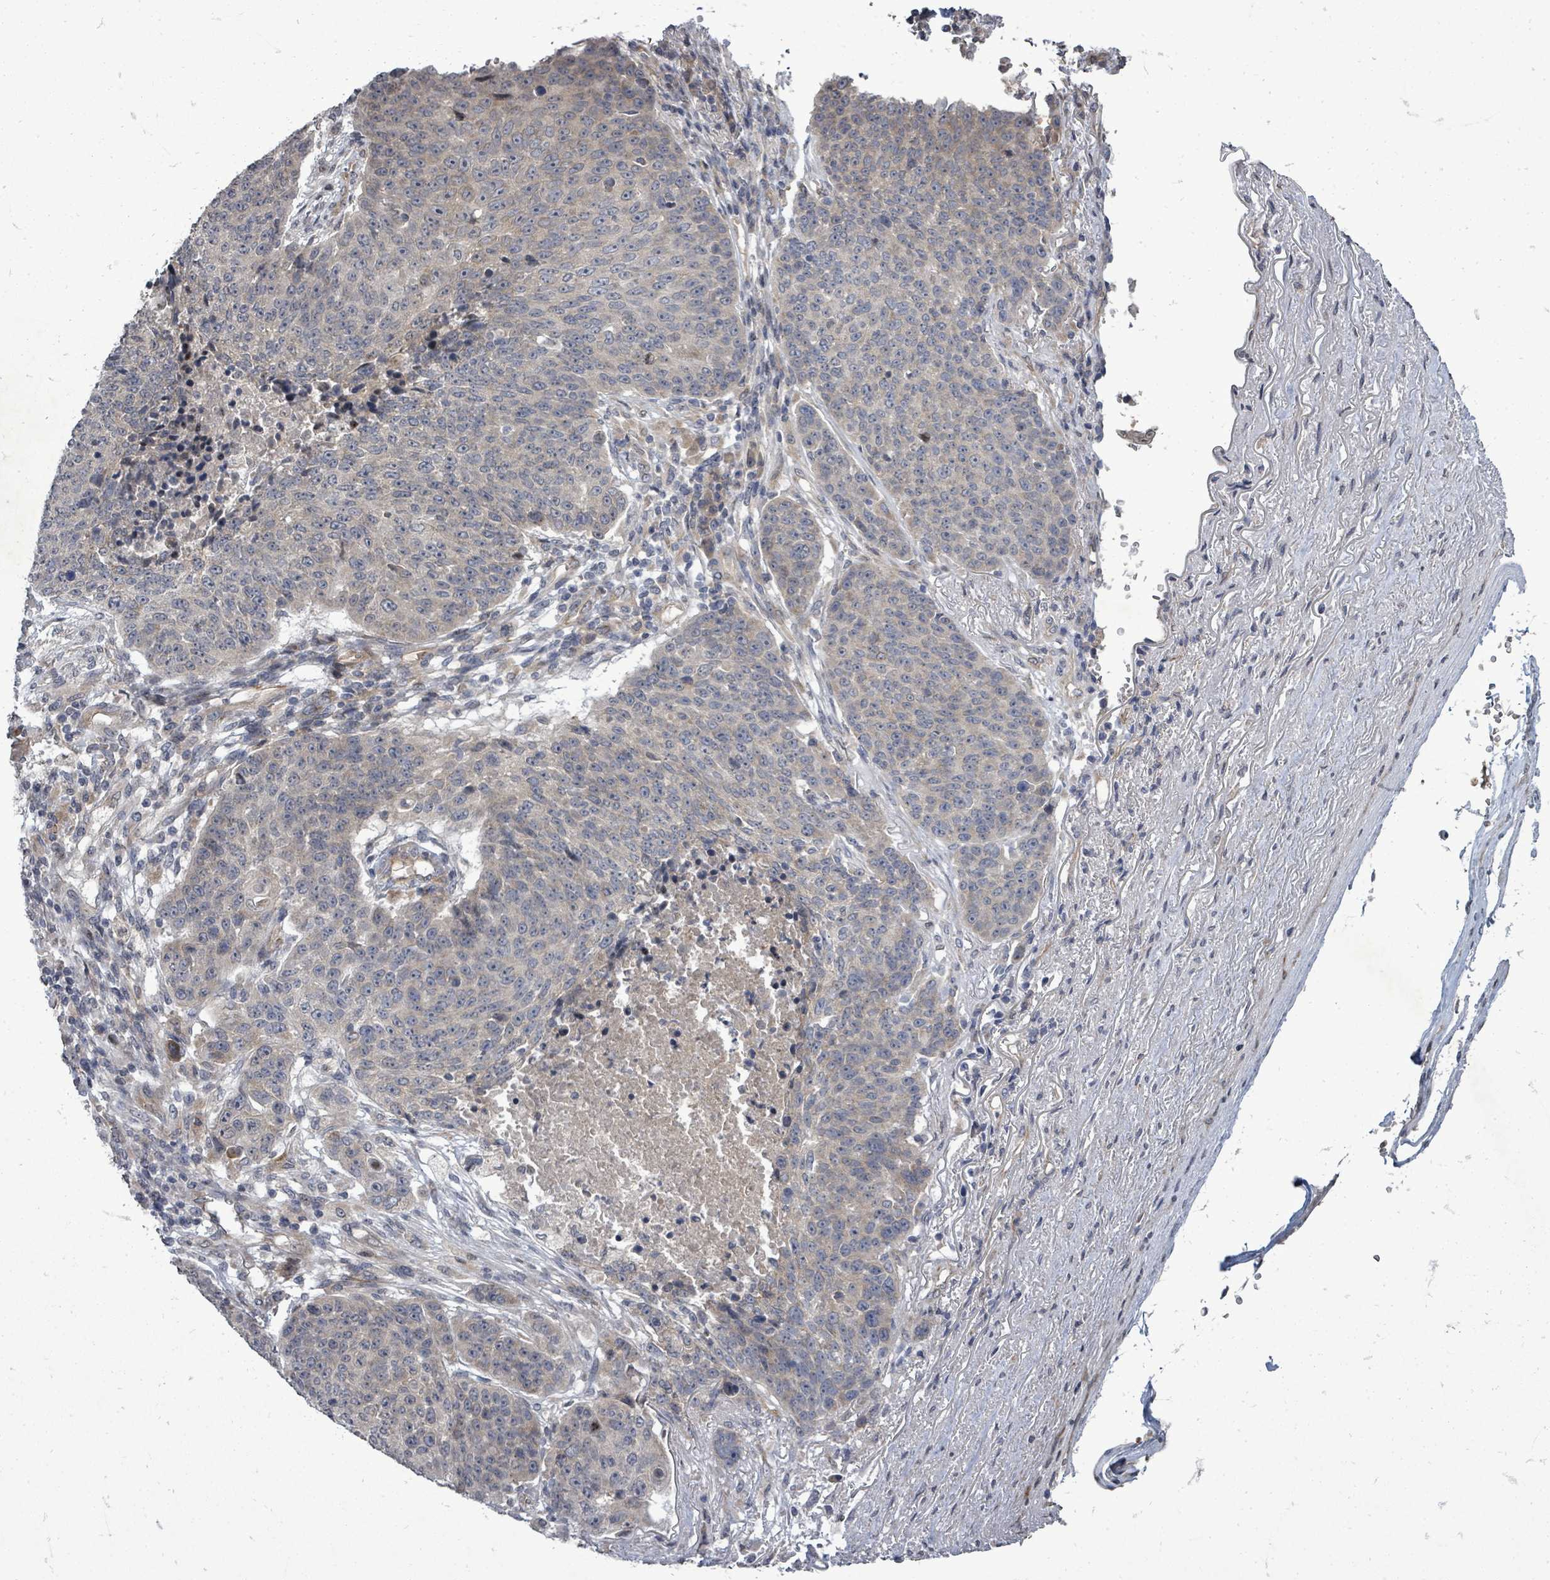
{"staining": {"intensity": "weak", "quantity": "<25%", "location": "cytoplasmic/membranous"}, "tissue": "lung cancer", "cell_type": "Tumor cells", "image_type": "cancer", "snomed": [{"axis": "morphology", "description": "Normal tissue, NOS"}, {"axis": "morphology", "description": "Squamous cell carcinoma, NOS"}, {"axis": "topography", "description": "Lymph node"}, {"axis": "topography", "description": "Lung"}], "caption": "This is an IHC photomicrograph of squamous cell carcinoma (lung). There is no staining in tumor cells.", "gene": "RALGAPB", "patient": {"sex": "male", "age": 66}}